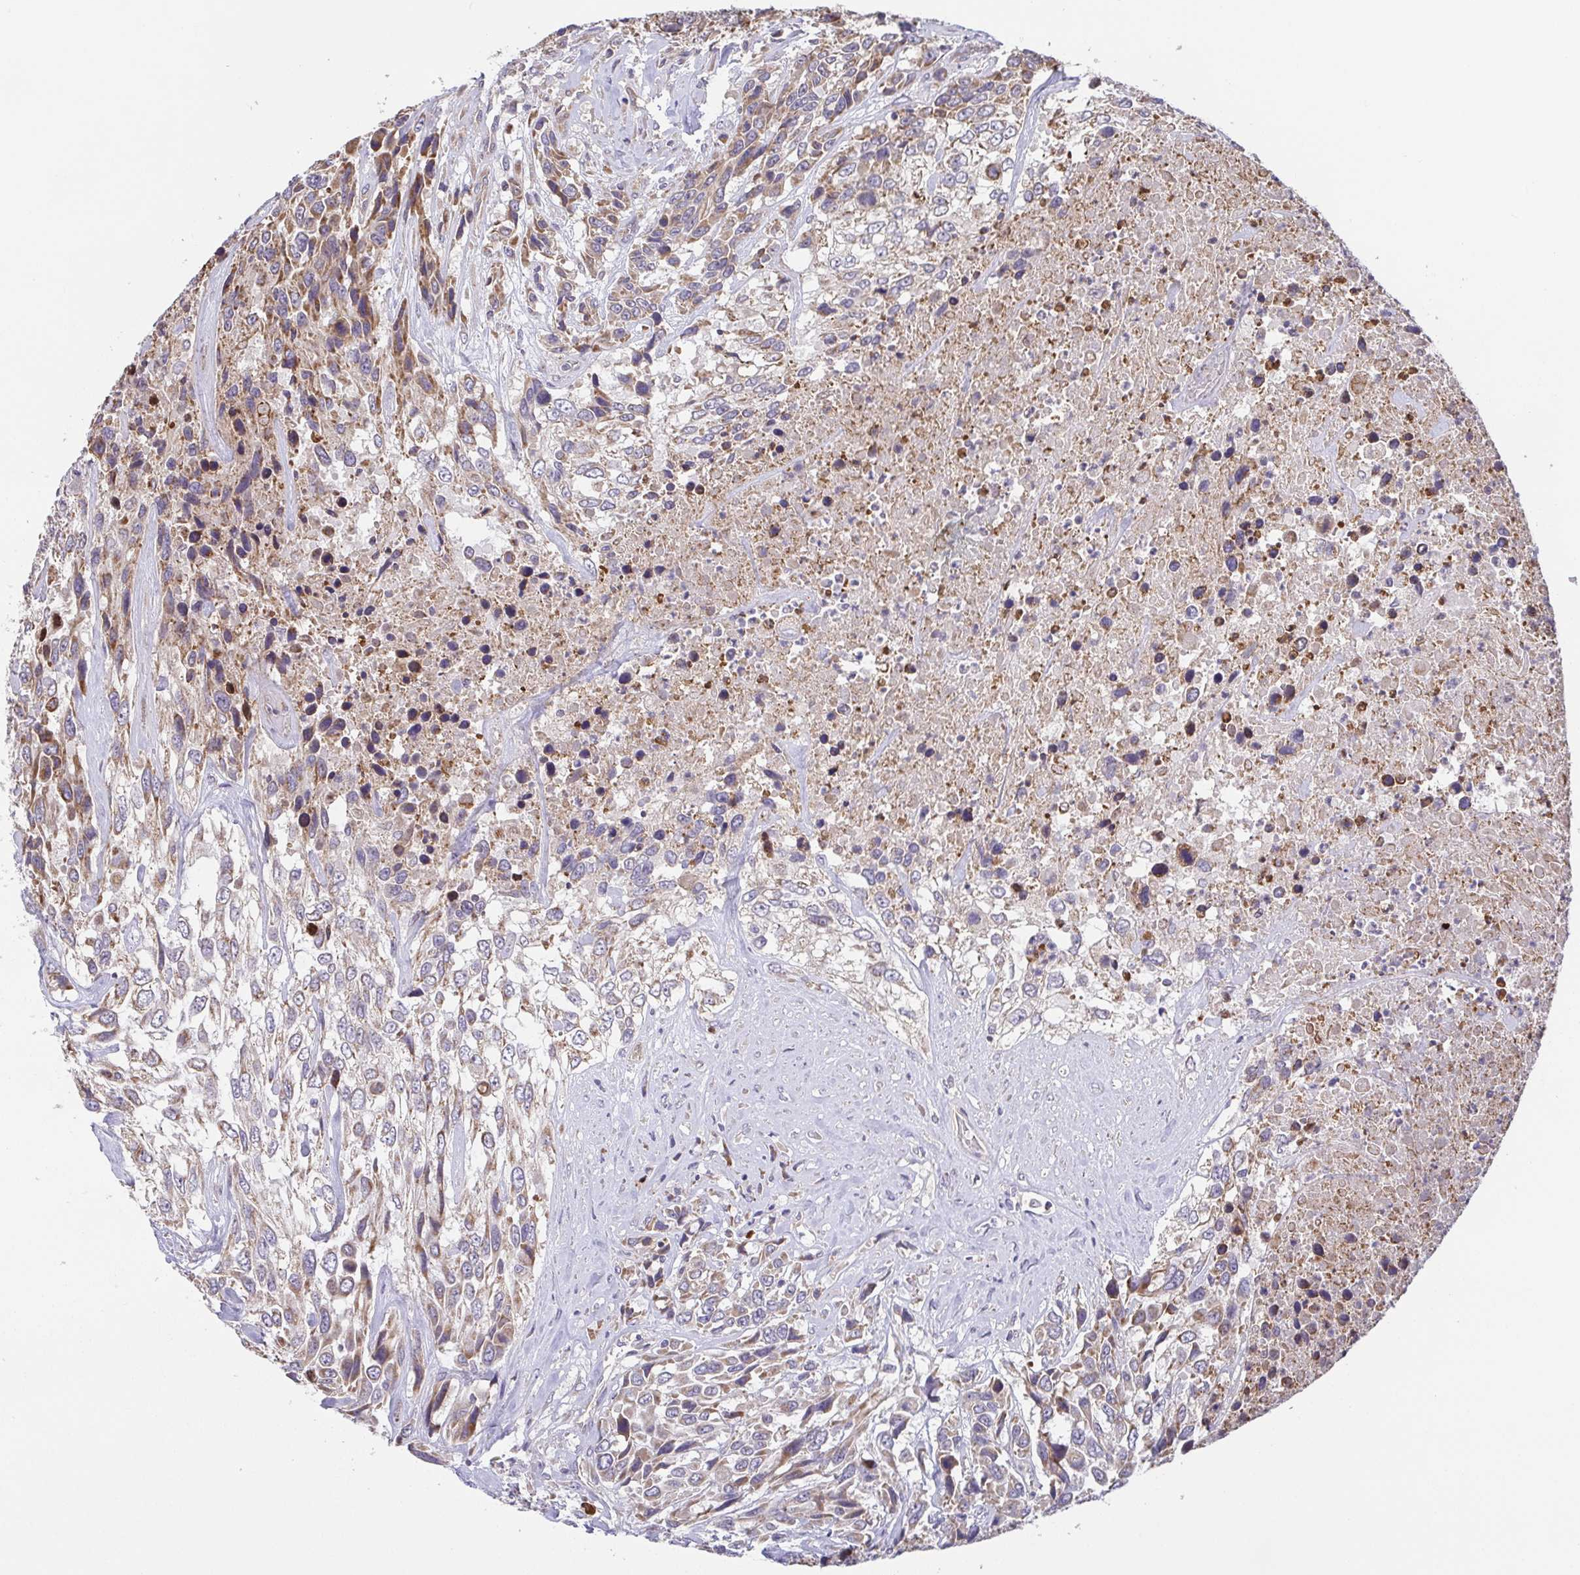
{"staining": {"intensity": "moderate", "quantity": "25%-75%", "location": "cytoplasmic/membranous"}, "tissue": "urothelial cancer", "cell_type": "Tumor cells", "image_type": "cancer", "snomed": [{"axis": "morphology", "description": "Urothelial carcinoma, High grade"}, {"axis": "topography", "description": "Urinary bladder"}], "caption": "Immunohistochemical staining of human urothelial cancer displays moderate cytoplasmic/membranous protein expression in approximately 25%-75% of tumor cells.", "gene": "OSBPL7", "patient": {"sex": "female", "age": 70}}